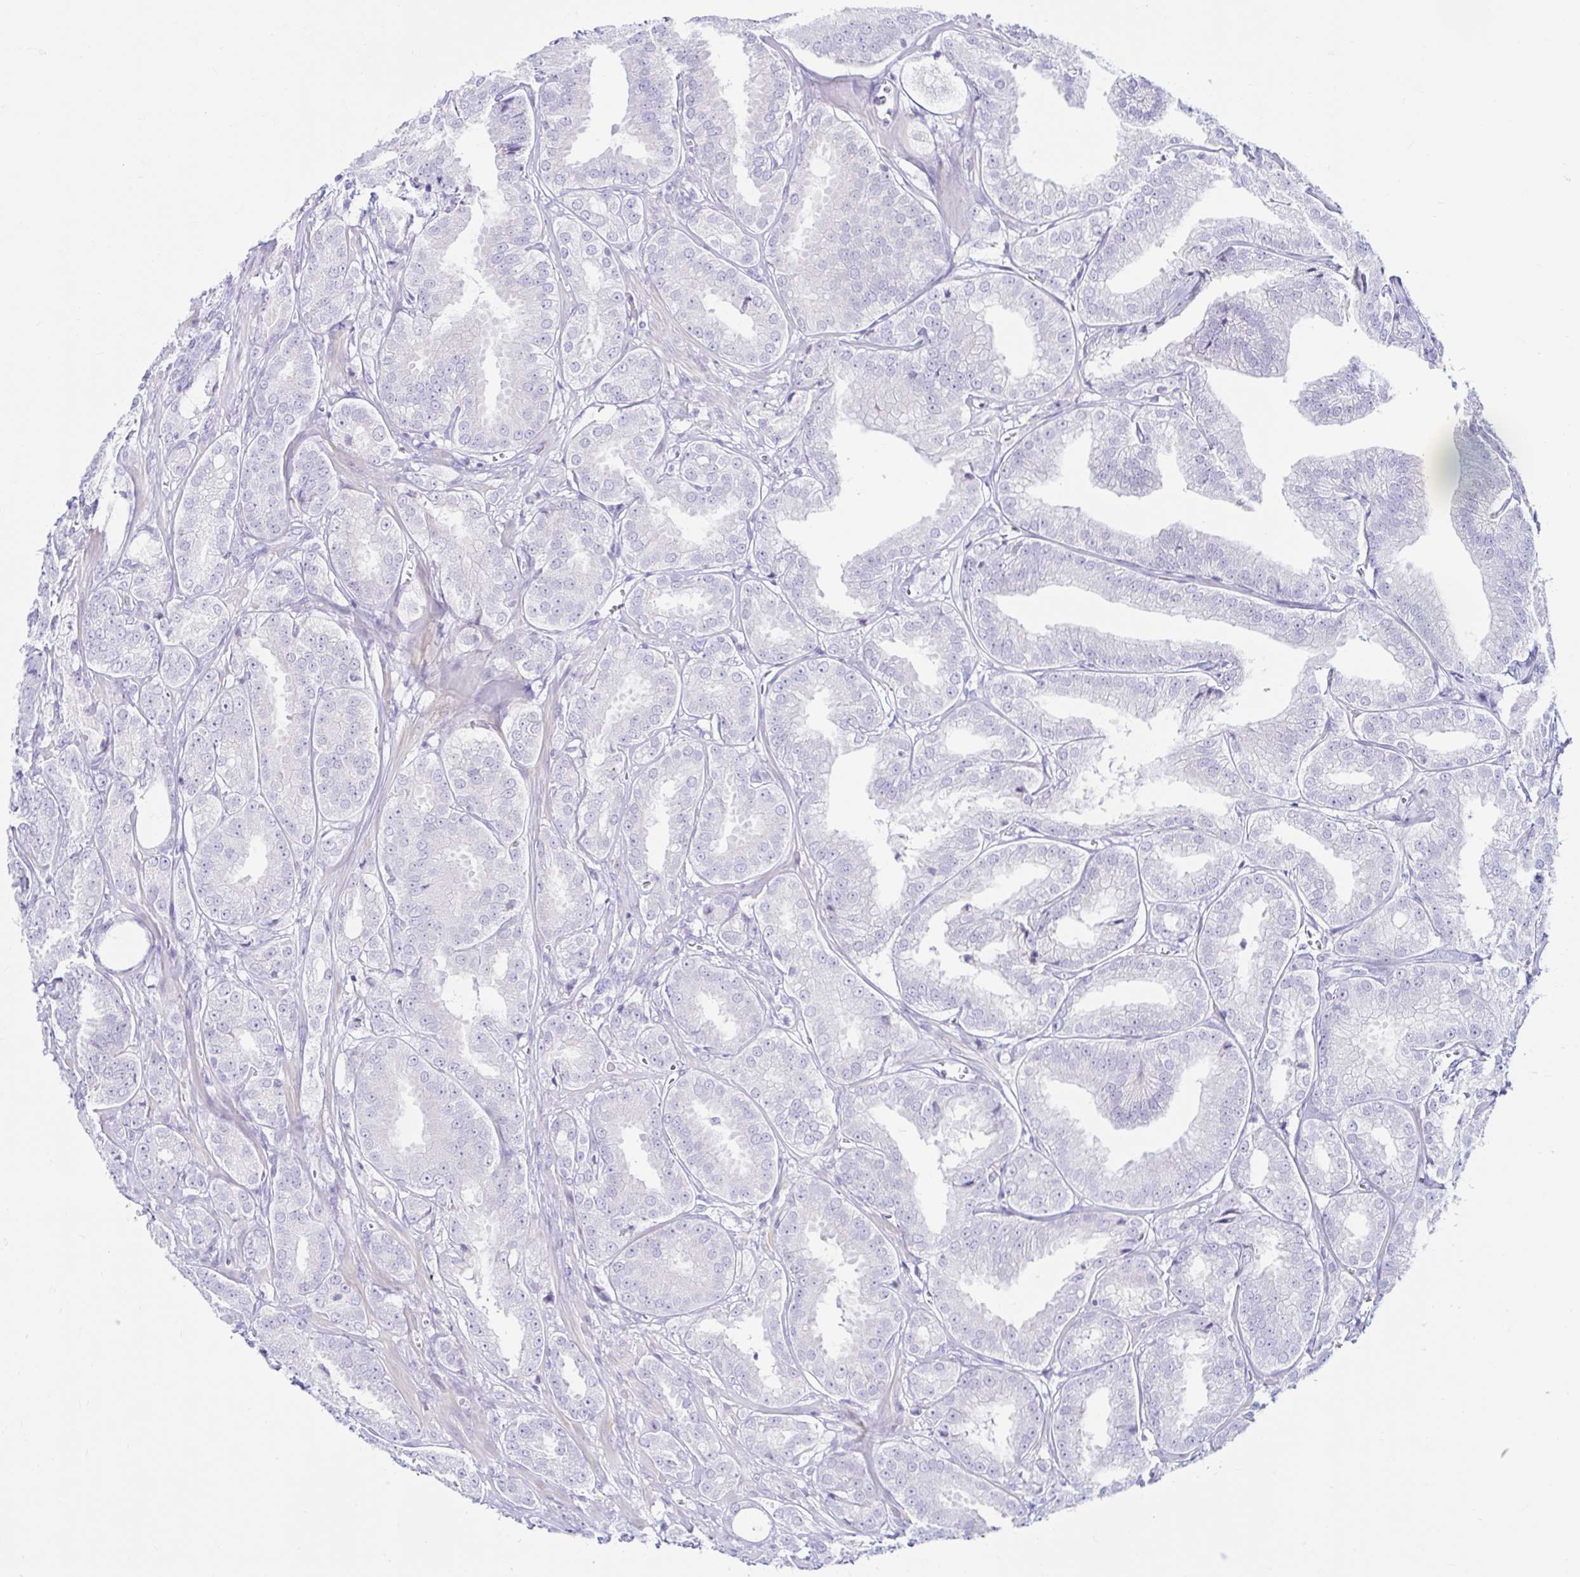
{"staining": {"intensity": "negative", "quantity": "none", "location": "none"}, "tissue": "prostate cancer", "cell_type": "Tumor cells", "image_type": "cancer", "snomed": [{"axis": "morphology", "description": "Adenocarcinoma, High grade"}, {"axis": "topography", "description": "Prostate"}], "caption": "This is an immunohistochemistry histopathology image of human prostate cancer (adenocarcinoma (high-grade)). There is no expression in tumor cells.", "gene": "BEST1", "patient": {"sex": "male", "age": 64}}